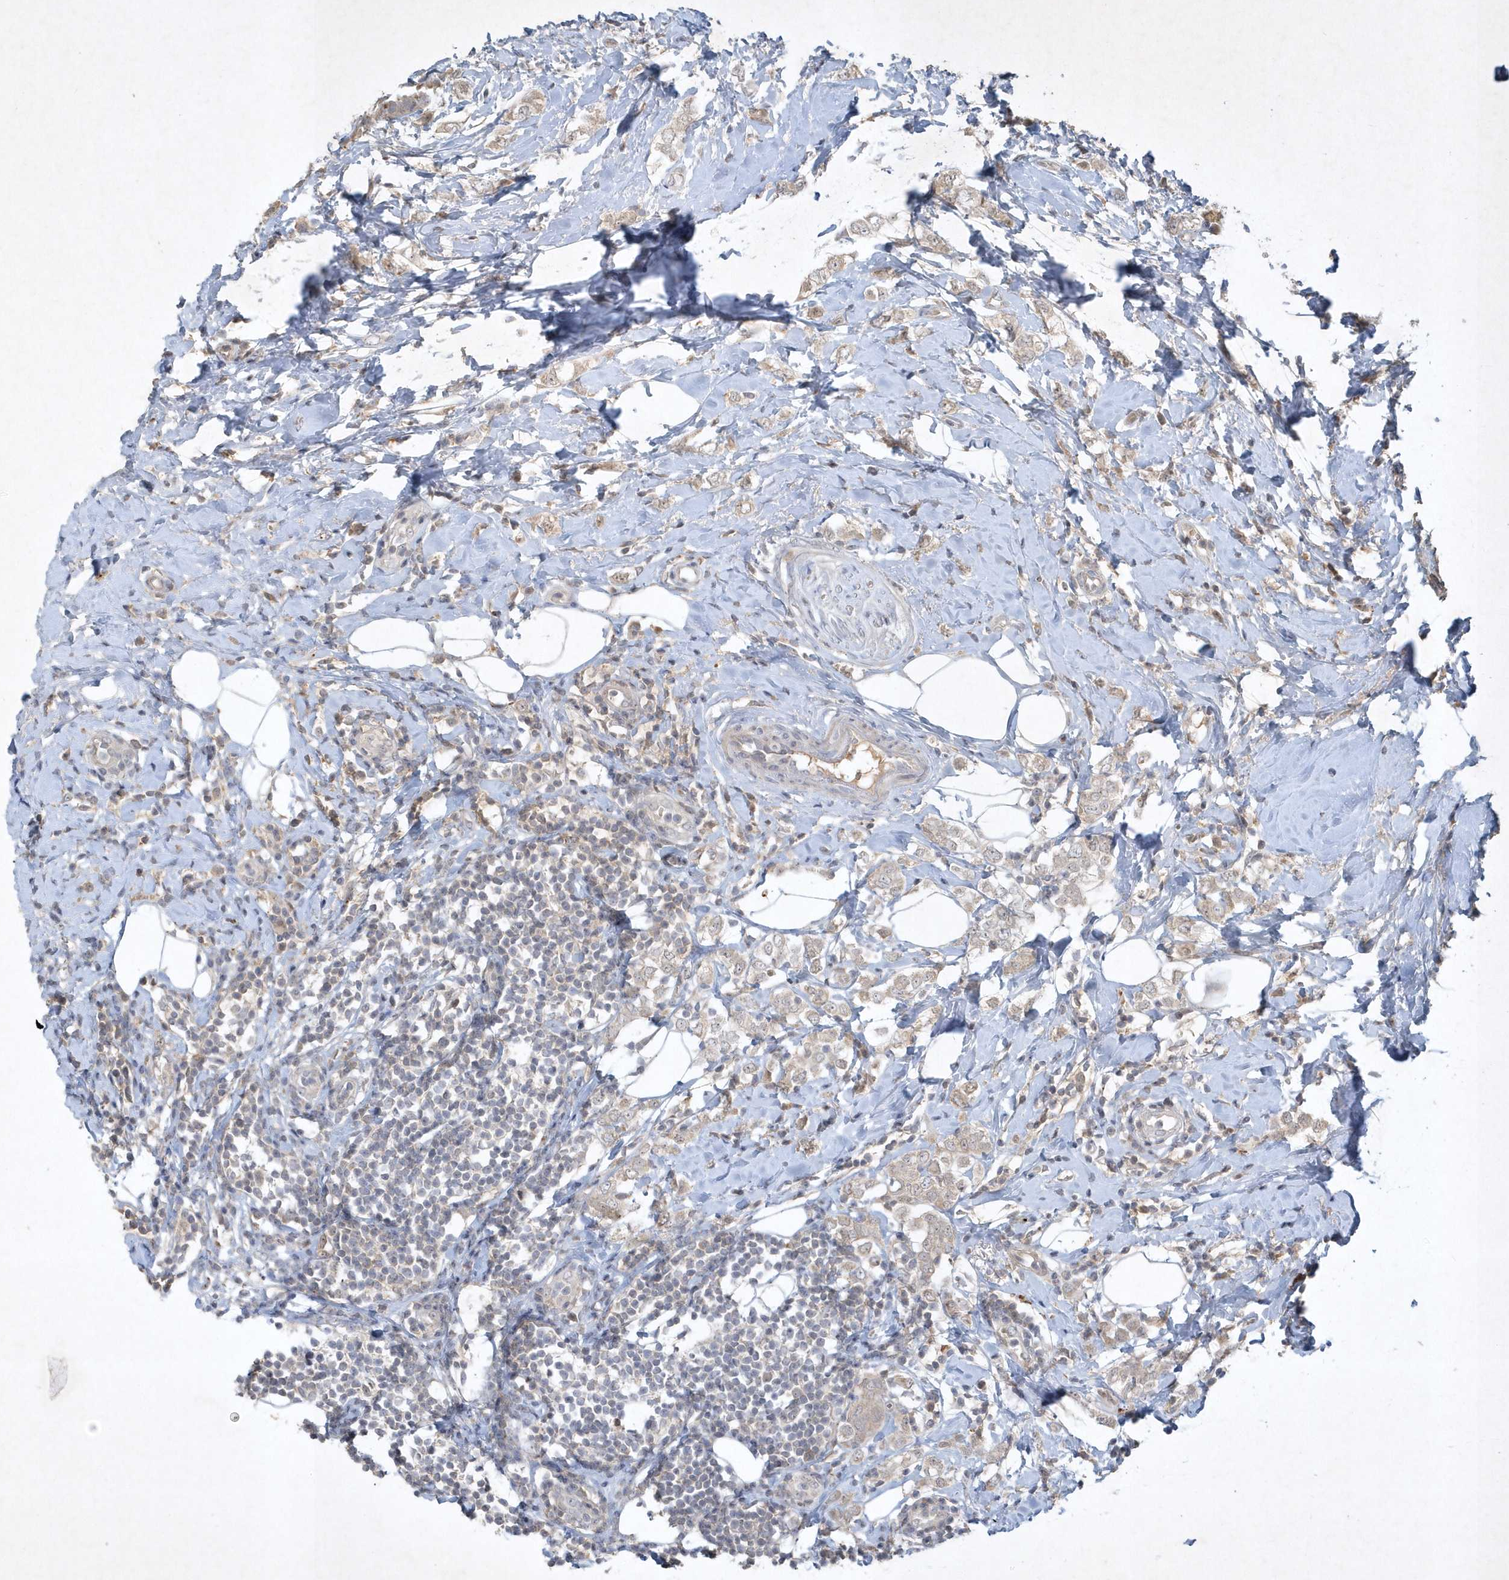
{"staining": {"intensity": "weak", "quantity": "25%-75%", "location": "cytoplasmic/membranous"}, "tissue": "breast cancer", "cell_type": "Tumor cells", "image_type": "cancer", "snomed": [{"axis": "morphology", "description": "Lobular carcinoma"}, {"axis": "topography", "description": "Breast"}], "caption": "A histopathology image showing weak cytoplasmic/membranous staining in about 25%-75% of tumor cells in breast cancer, as visualized by brown immunohistochemical staining.", "gene": "THG1L", "patient": {"sex": "female", "age": 47}}